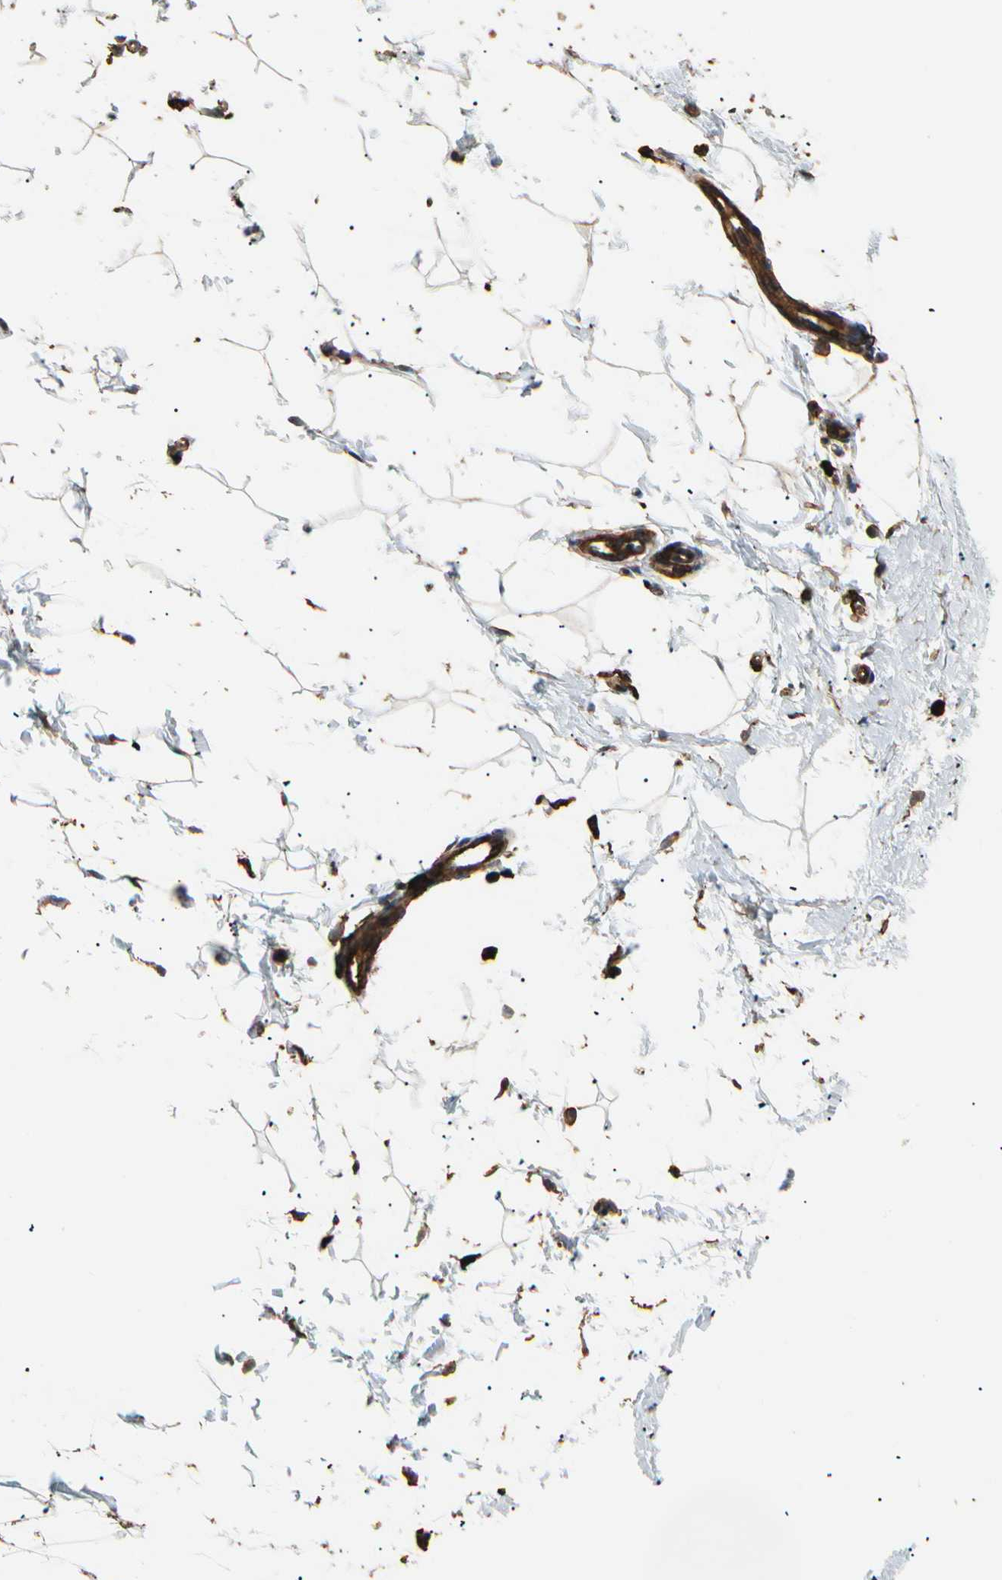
{"staining": {"intensity": "negative", "quantity": "none", "location": "none"}, "tissue": "adipose tissue", "cell_type": "Adipocytes", "image_type": "normal", "snomed": [{"axis": "morphology", "description": "Normal tissue, NOS"}, {"axis": "topography", "description": "Breast"}], "caption": "Immunohistochemical staining of benign human adipose tissue displays no significant positivity in adipocytes. (DAB immunohistochemistry, high magnification).", "gene": "MAPK13", "patient": {"sex": "female", "age": 45}}